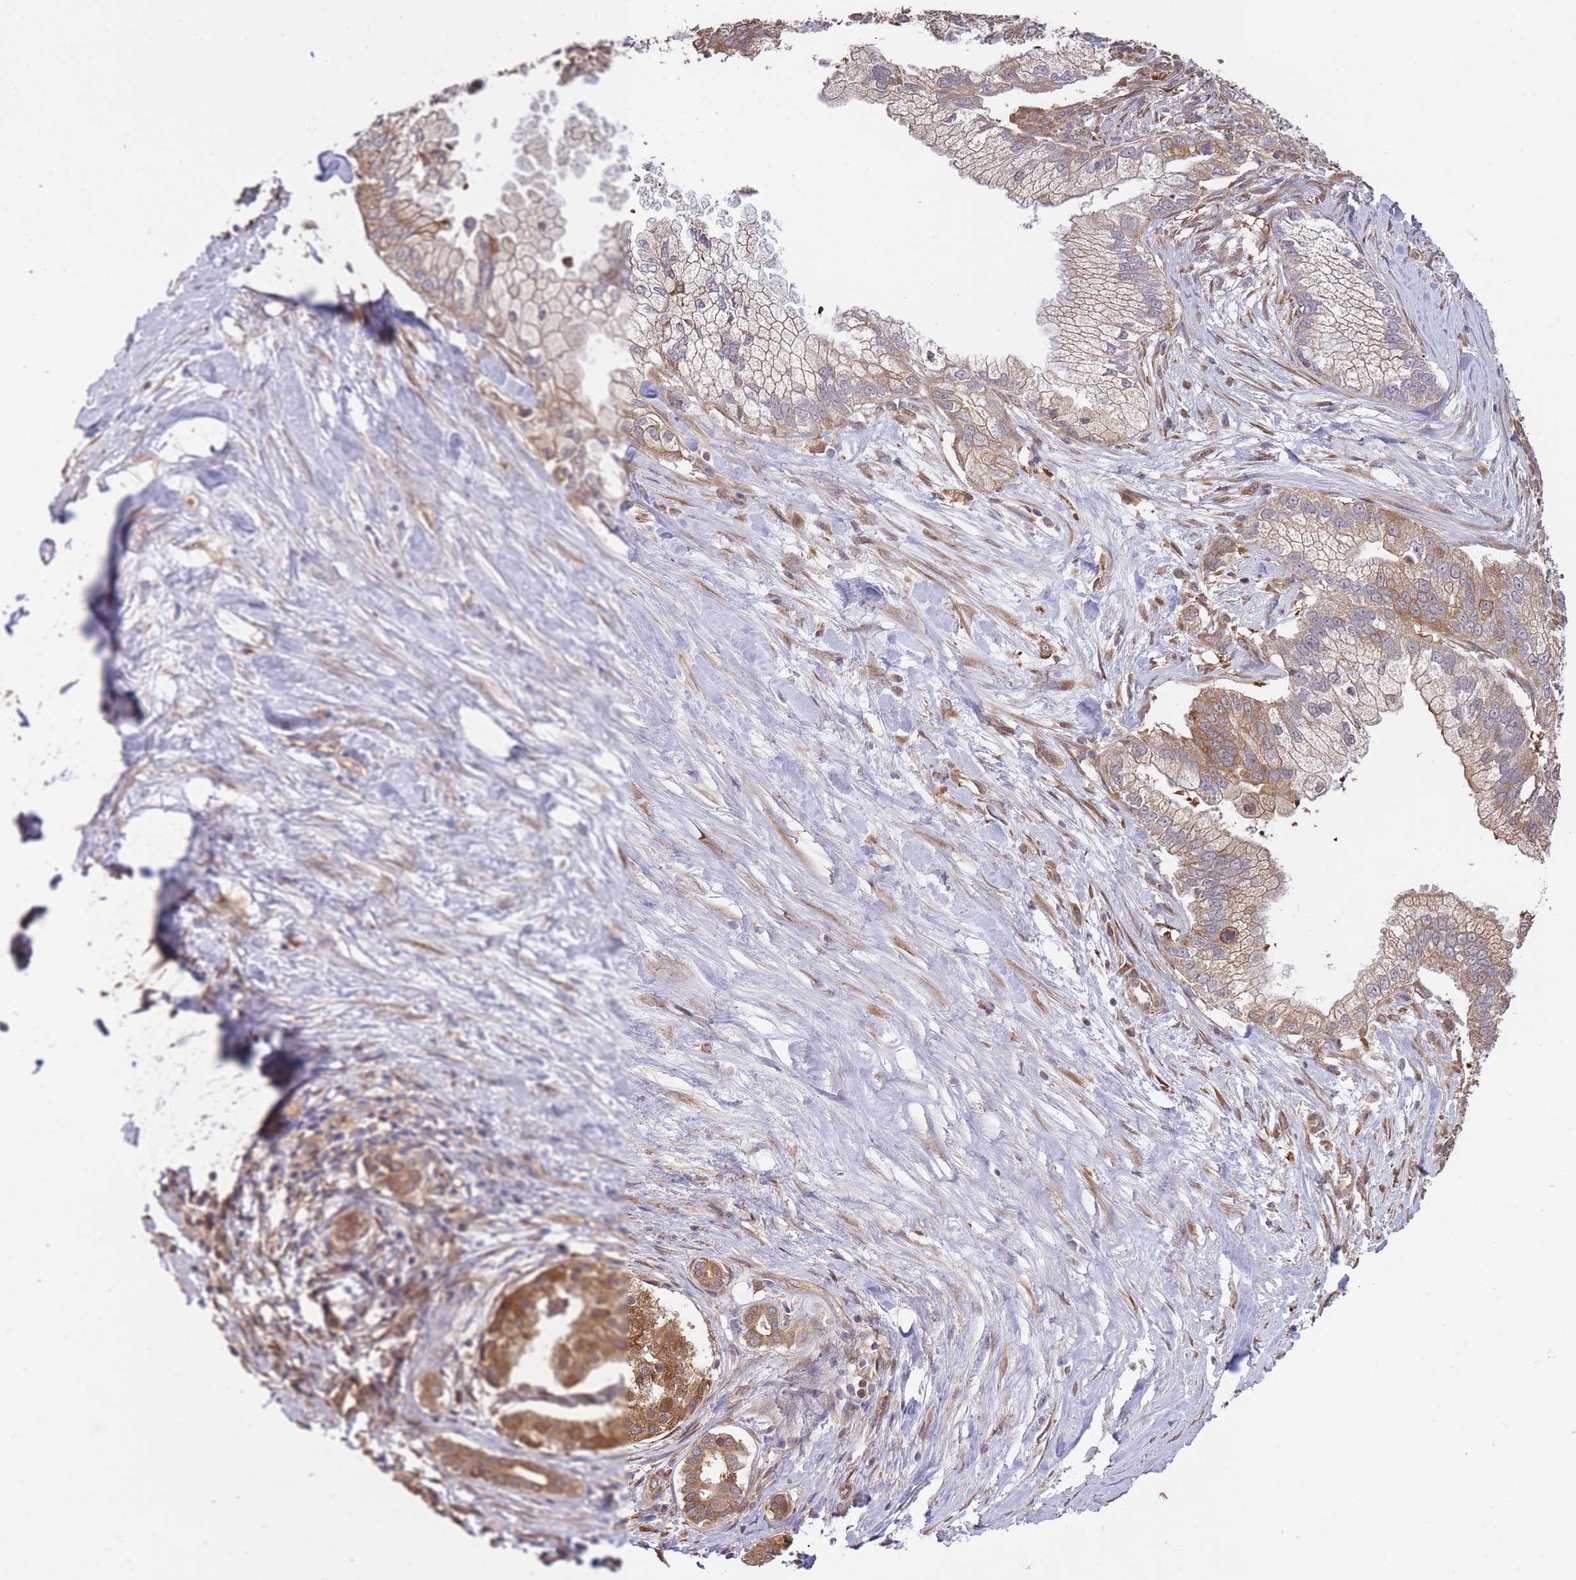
{"staining": {"intensity": "moderate", "quantity": "25%-75%", "location": "cytoplasmic/membranous"}, "tissue": "pancreatic cancer", "cell_type": "Tumor cells", "image_type": "cancer", "snomed": [{"axis": "morphology", "description": "Adenocarcinoma, NOS"}, {"axis": "topography", "description": "Pancreas"}], "caption": "Protein staining of pancreatic adenocarcinoma tissue demonstrates moderate cytoplasmic/membranous positivity in about 25%-75% of tumor cells.", "gene": "ARL13B", "patient": {"sex": "male", "age": 70}}